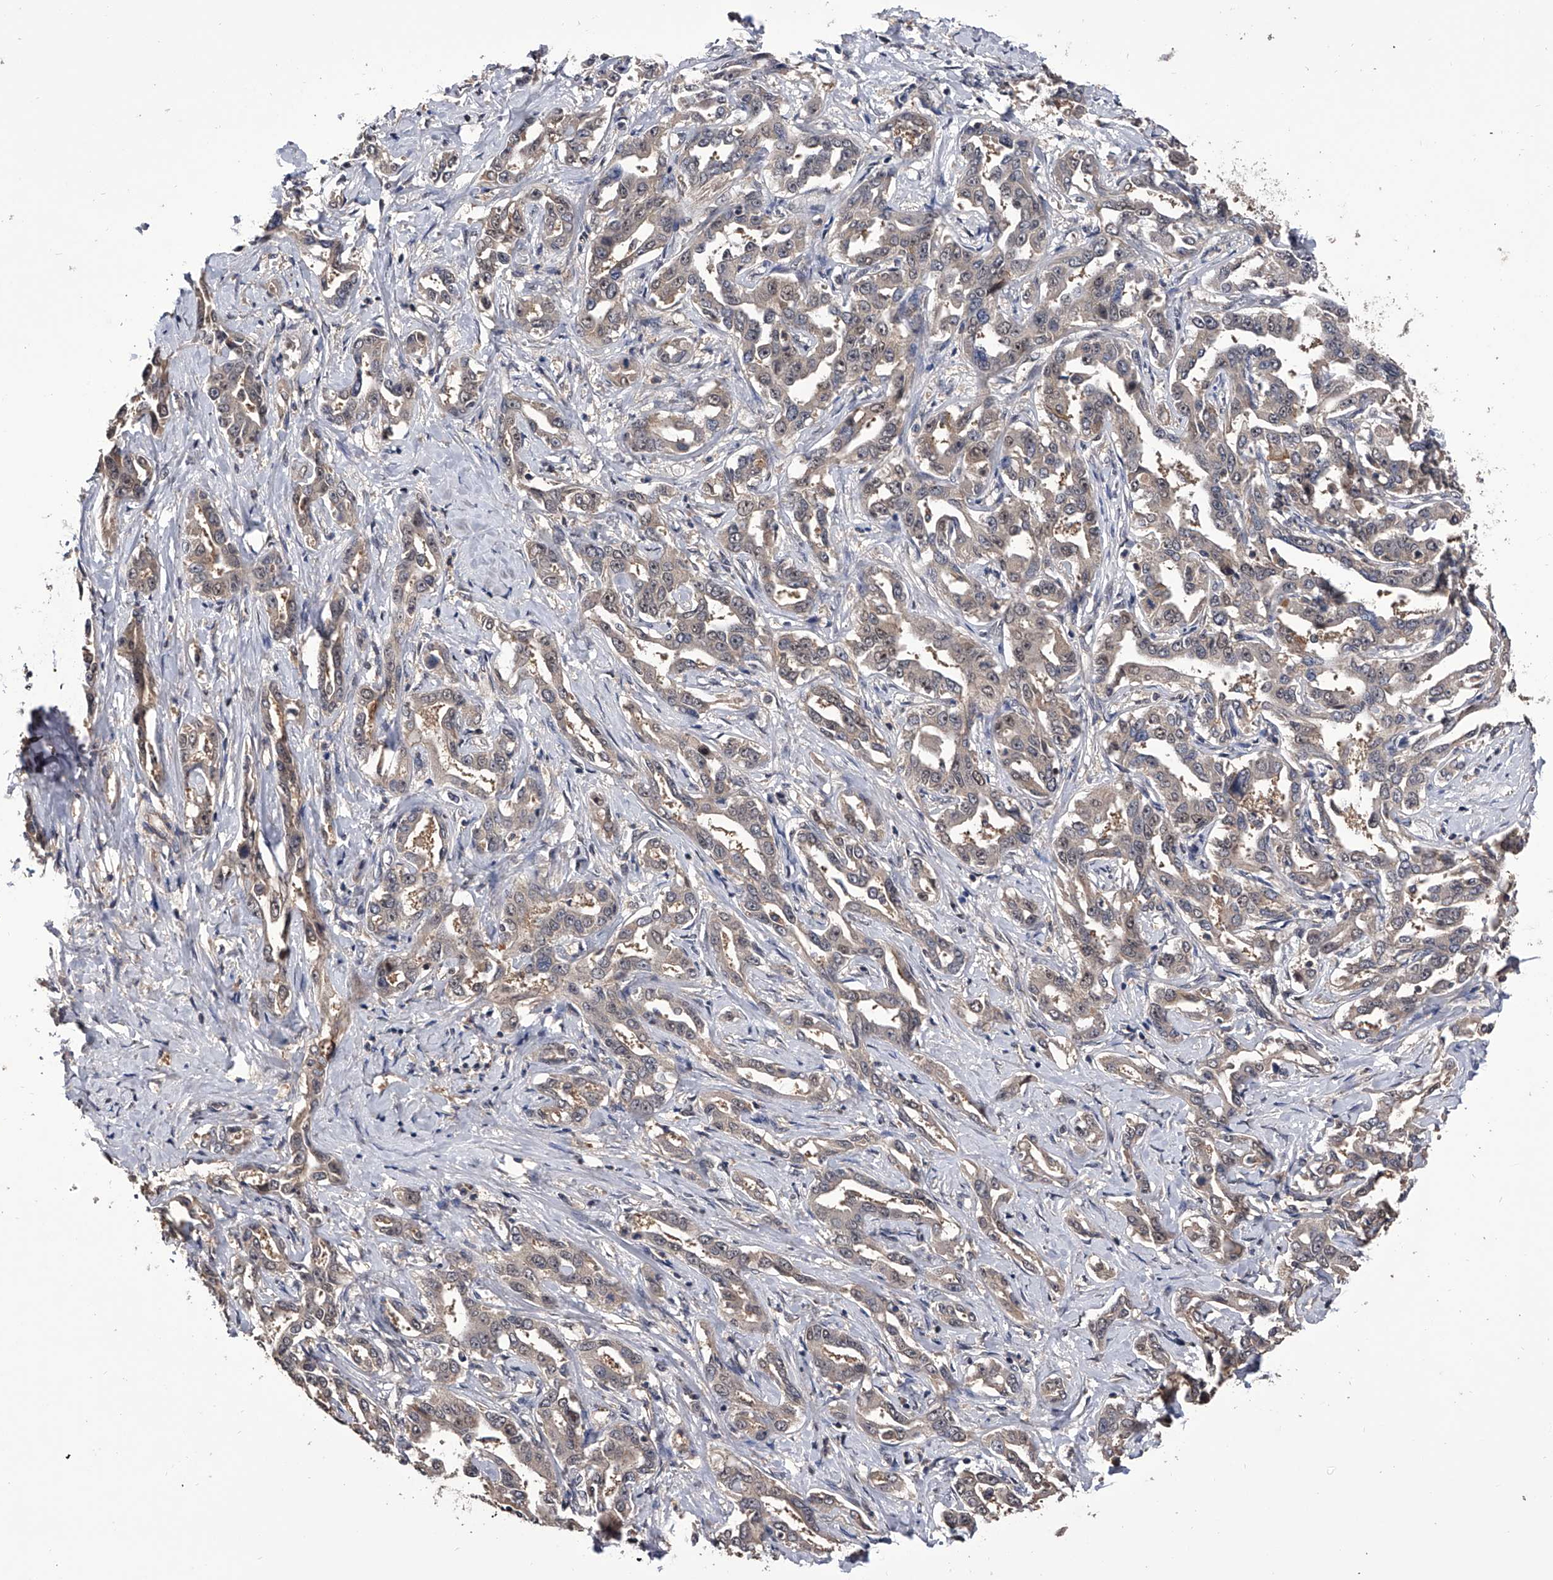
{"staining": {"intensity": "weak", "quantity": "25%-75%", "location": "cytoplasmic/membranous"}, "tissue": "liver cancer", "cell_type": "Tumor cells", "image_type": "cancer", "snomed": [{"axis": "morphology", "description": "Cholangiocarcinoma"}, {"axis": "topography", "description": "Liver"}], "caption": "Immunohistochemical staining of liver cancer demonstrates low levels of weak cytoplasmic/membranous protein staining in about 25%-75% of tumor cells.", "gene": "EFCAB7", "patient": {"sex": "male", "age": 59}}